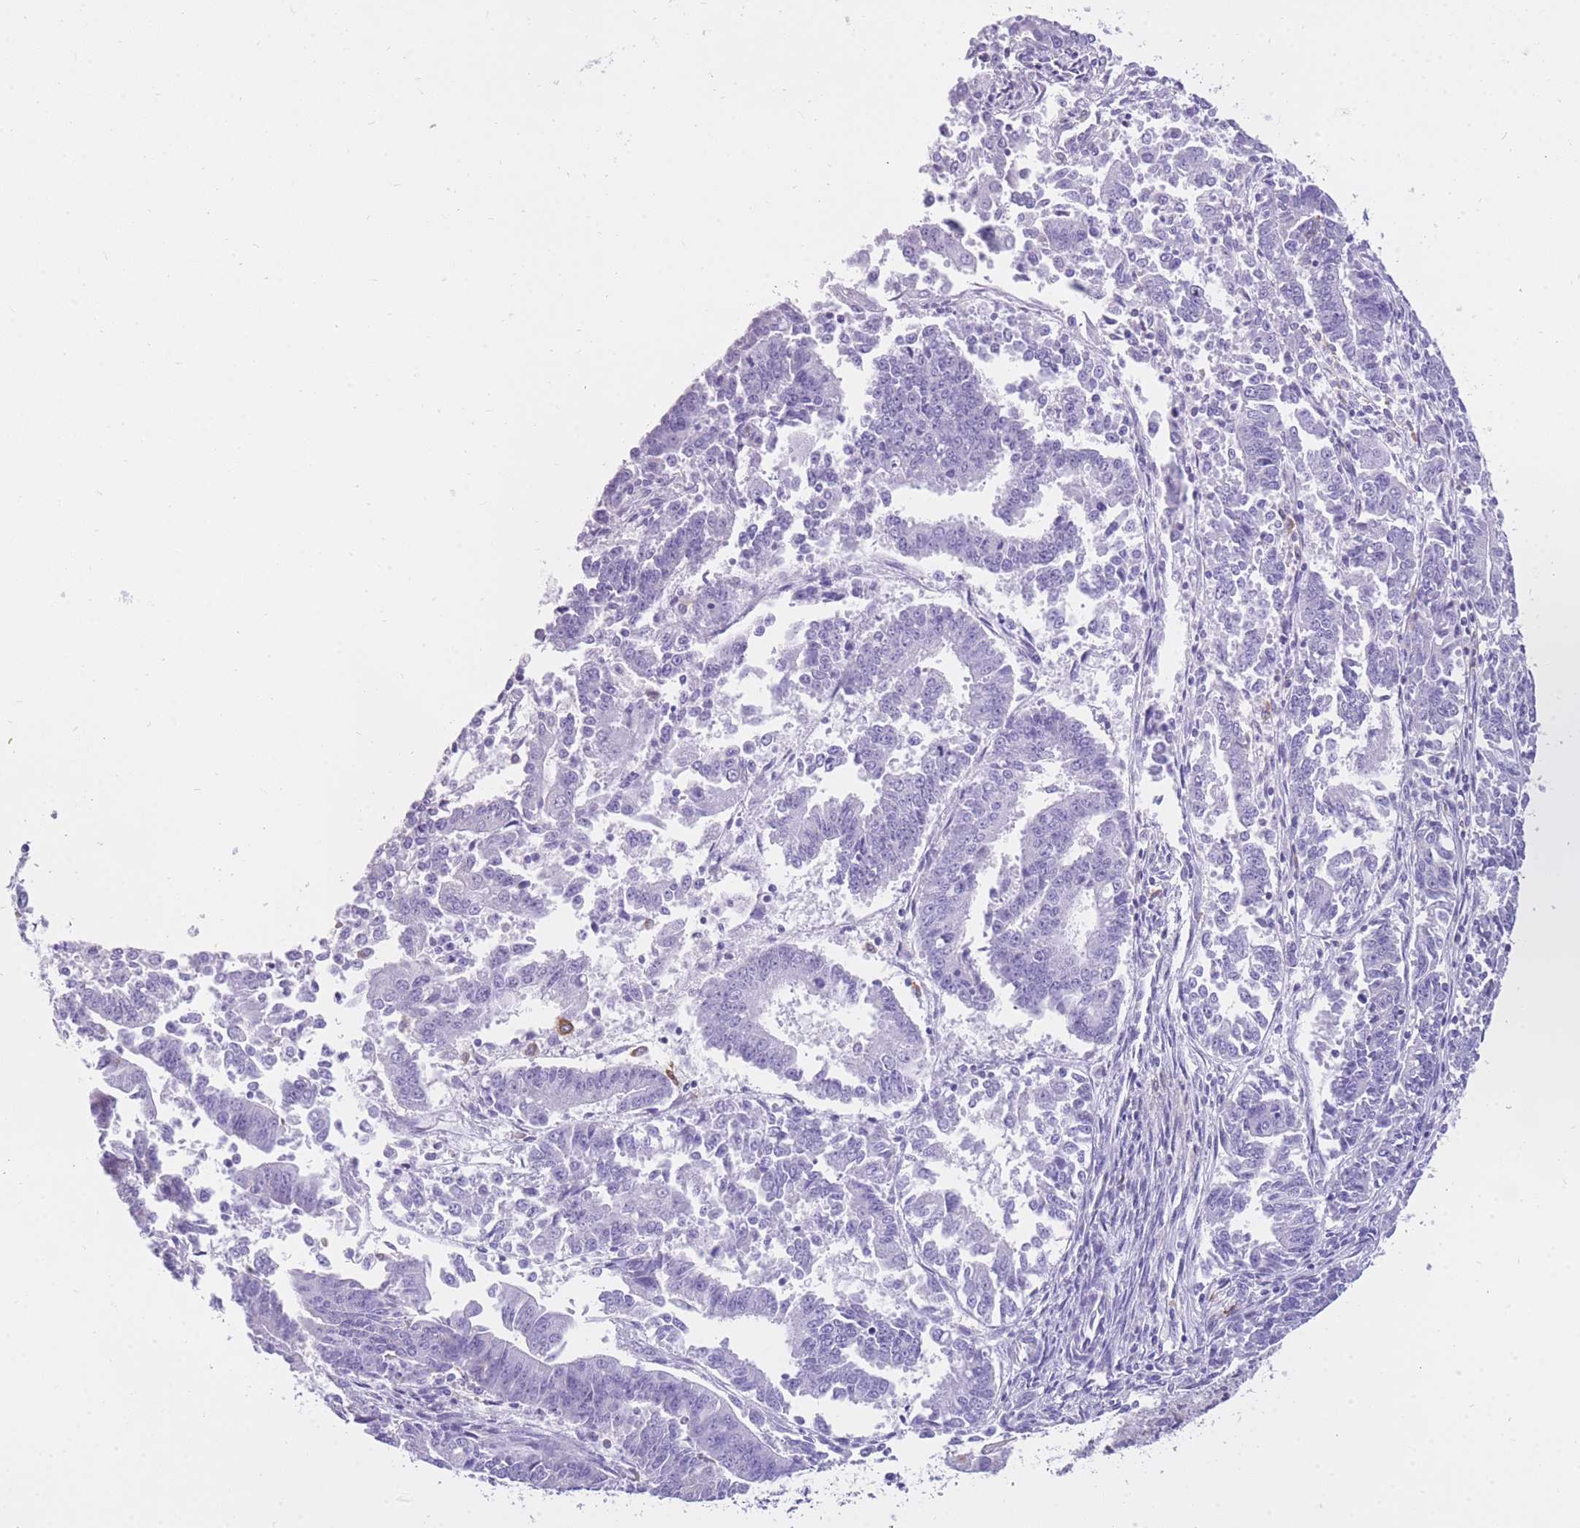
{"staining": {"intensity": "negative", "quantity": "none", "location": "none"}, "tissue": "endometrial cancer", "cell_type": "Tumor cells", "image_type": "cancer", "snomed": [{"axis": "morphology", "description": "Adenocarcinoma, NOS"}, {"axis": "topography", "description": "Endometrium"}], "caption": "High power microscopy image of an immunohistochemistry (IHC) photomicrograph of endometrial cancer (adenocarcinoma), revealing no significant staining in tumor cells. (DAB IHC visualized using brightfield microscopy, high magnification).", "gene": "ZNF662", "patient": {"sex": "female", "age": 73}}